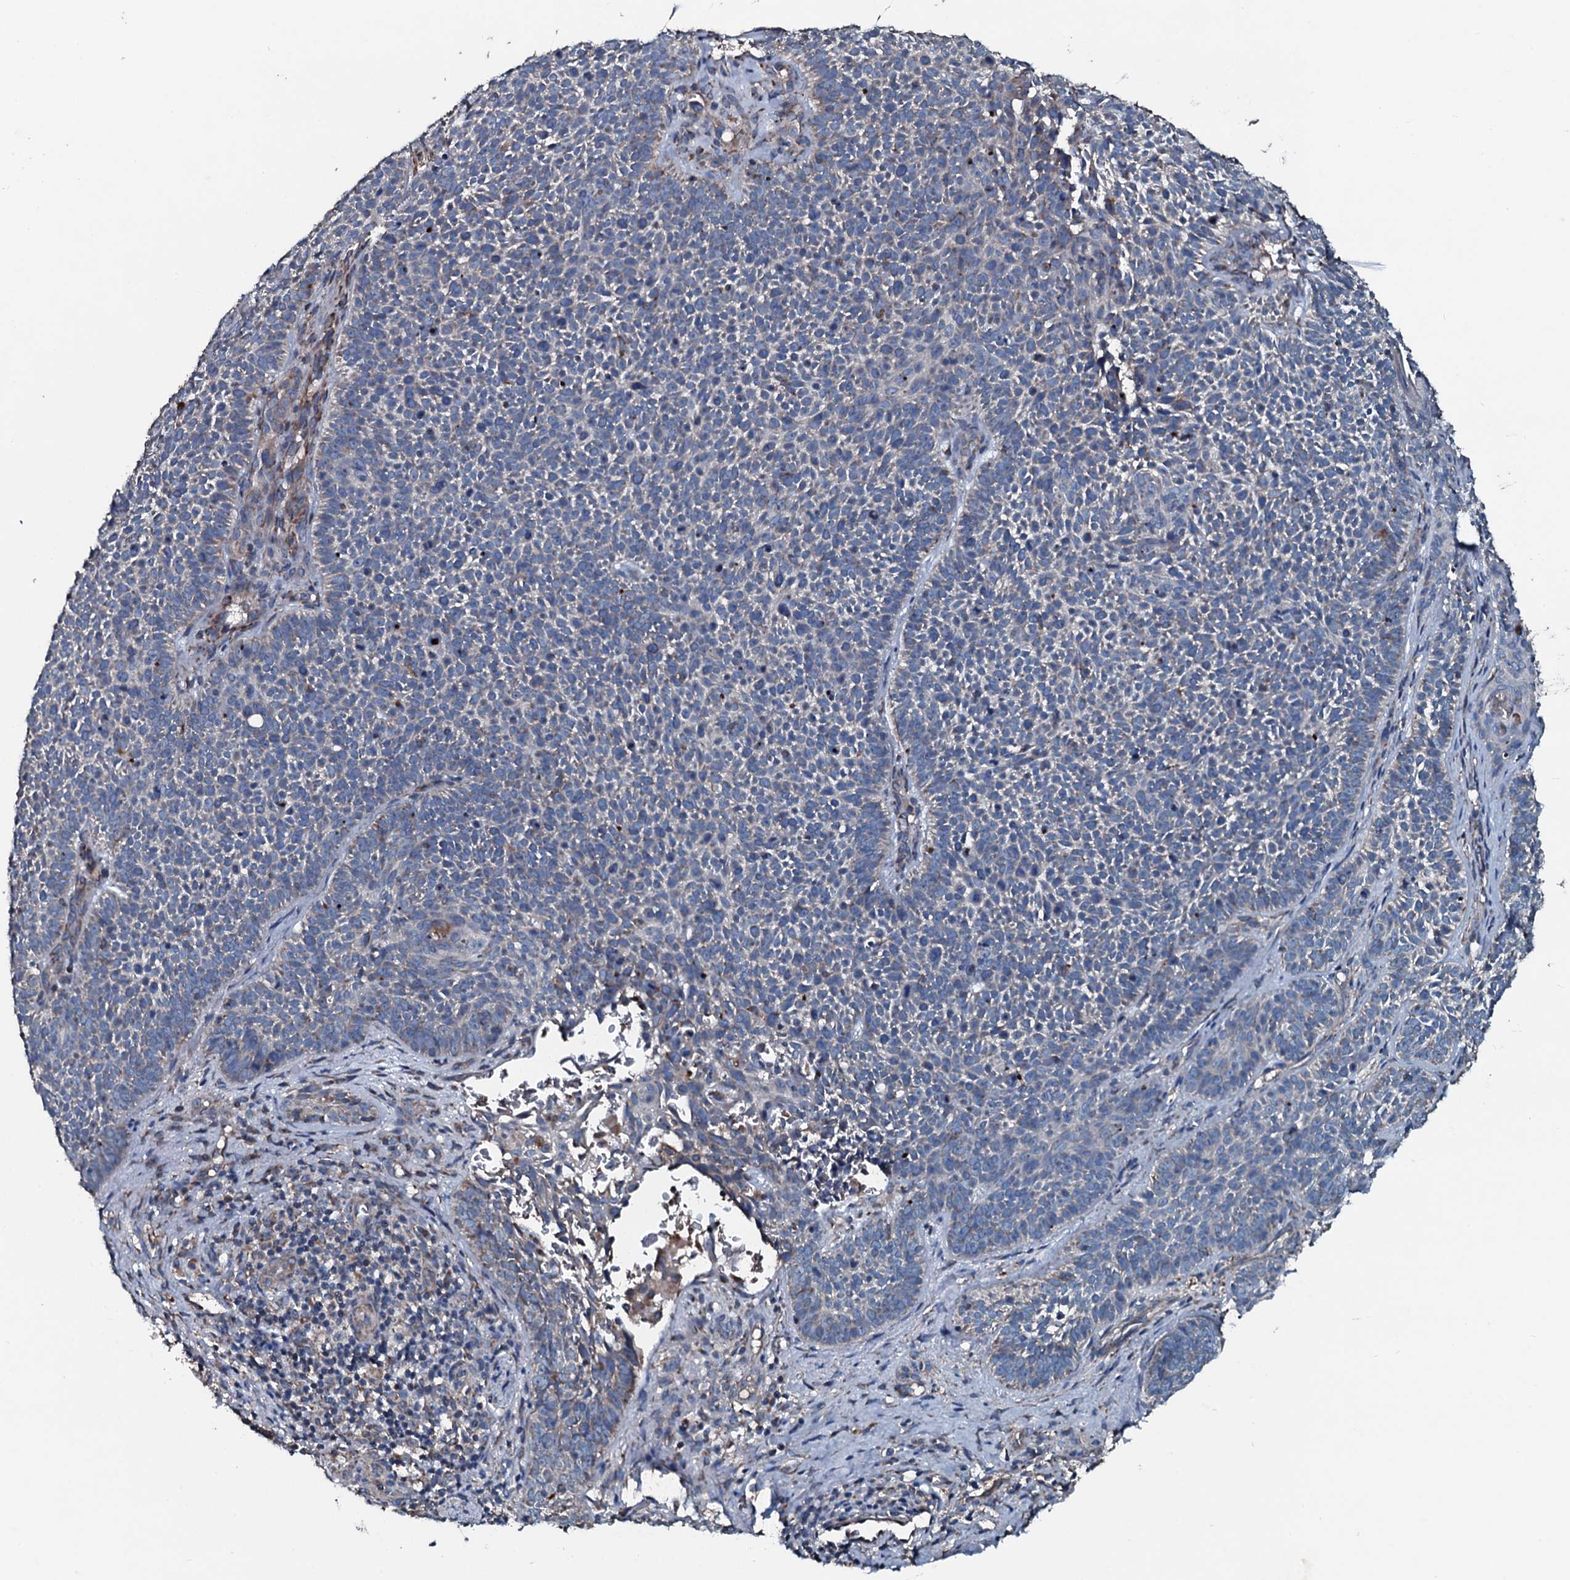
{"staining": {"intensity": "negative", "quantity": "none", "location": "none"}, "tissue": "skin cancer", "cell_type": "Tumor cells", "image_type": "cancer", "snomed": [{"axis": "morphology", "description": "Basal cell carcinoma"}, {"axis": "topography", "description": "Skin"}], "caption": "Immunohistochemistry (IHC) histopathology image of neoplastic tissue: human skin cancer stained with DAB demonstrates no significant protein staining in tumor cells. (DAB (3,3'-diaminobenzidine) IHC visualized using brightfield microscopy, high magnification).", "gene": "ACSS3", "patient": {"sex": "male", "age": 85}}